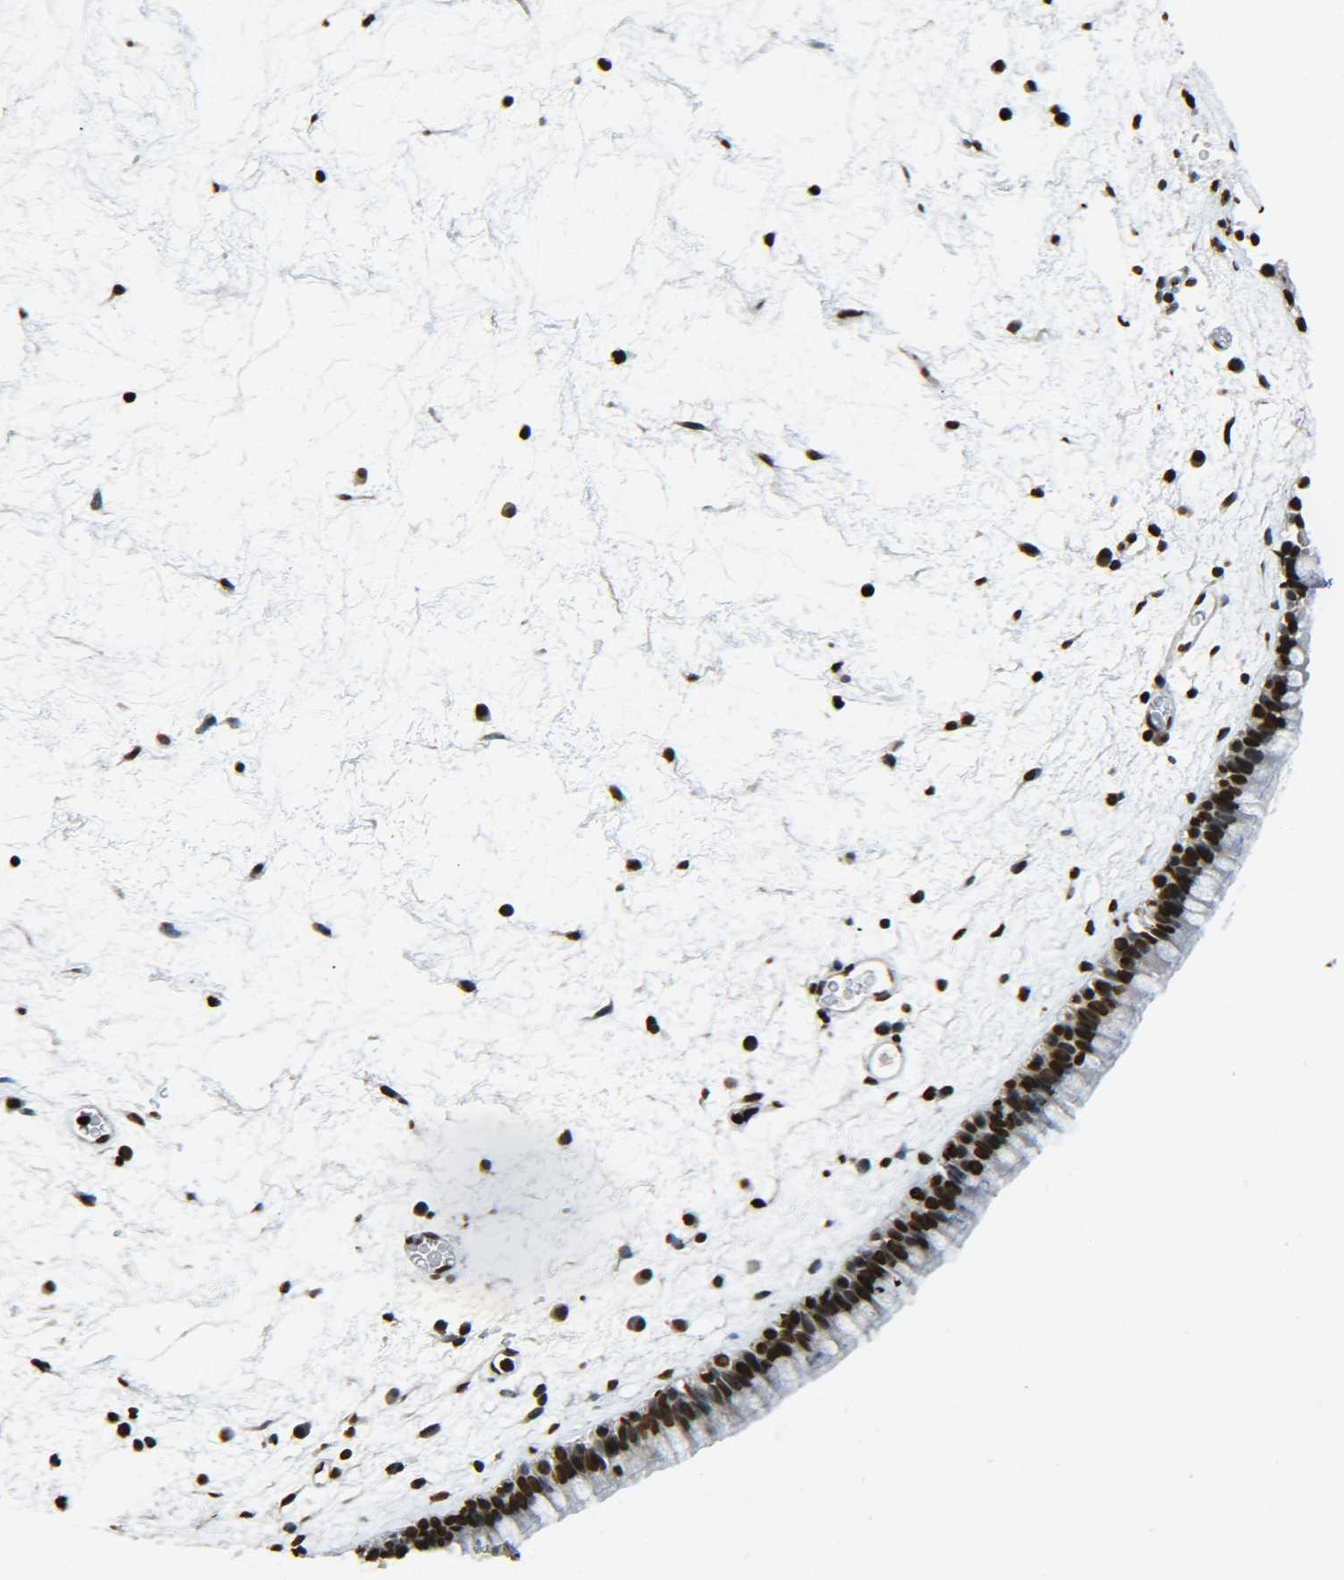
{"staining": {"intensity": "strong", "quantity": ">75%", "location": "nuclear"}, "tissue": "nasopharynx", "cell_type": "Respiratory epithelial cells", "image_type": "normal", "snomed": [{"axis": "morphology", "description": "Normal tissue, NOS"}, {"axis": "morphology", "description": "Inflammation, NOS"}, {"axis": "topography", "description": "Nasopharynx"}], "caption": "Immunohistochemistry (IHC) histopathology image of unremarkable nasopharynx: nasopharynx stained using immunohistochemistry demonstrates high levels of strong protein expression localized specifically in the nuclear of respiratory epithelial cells, appearing as a nuclear brown color.", "gene": "H4C16", "patient": {"sex": "male", "age": 48}}